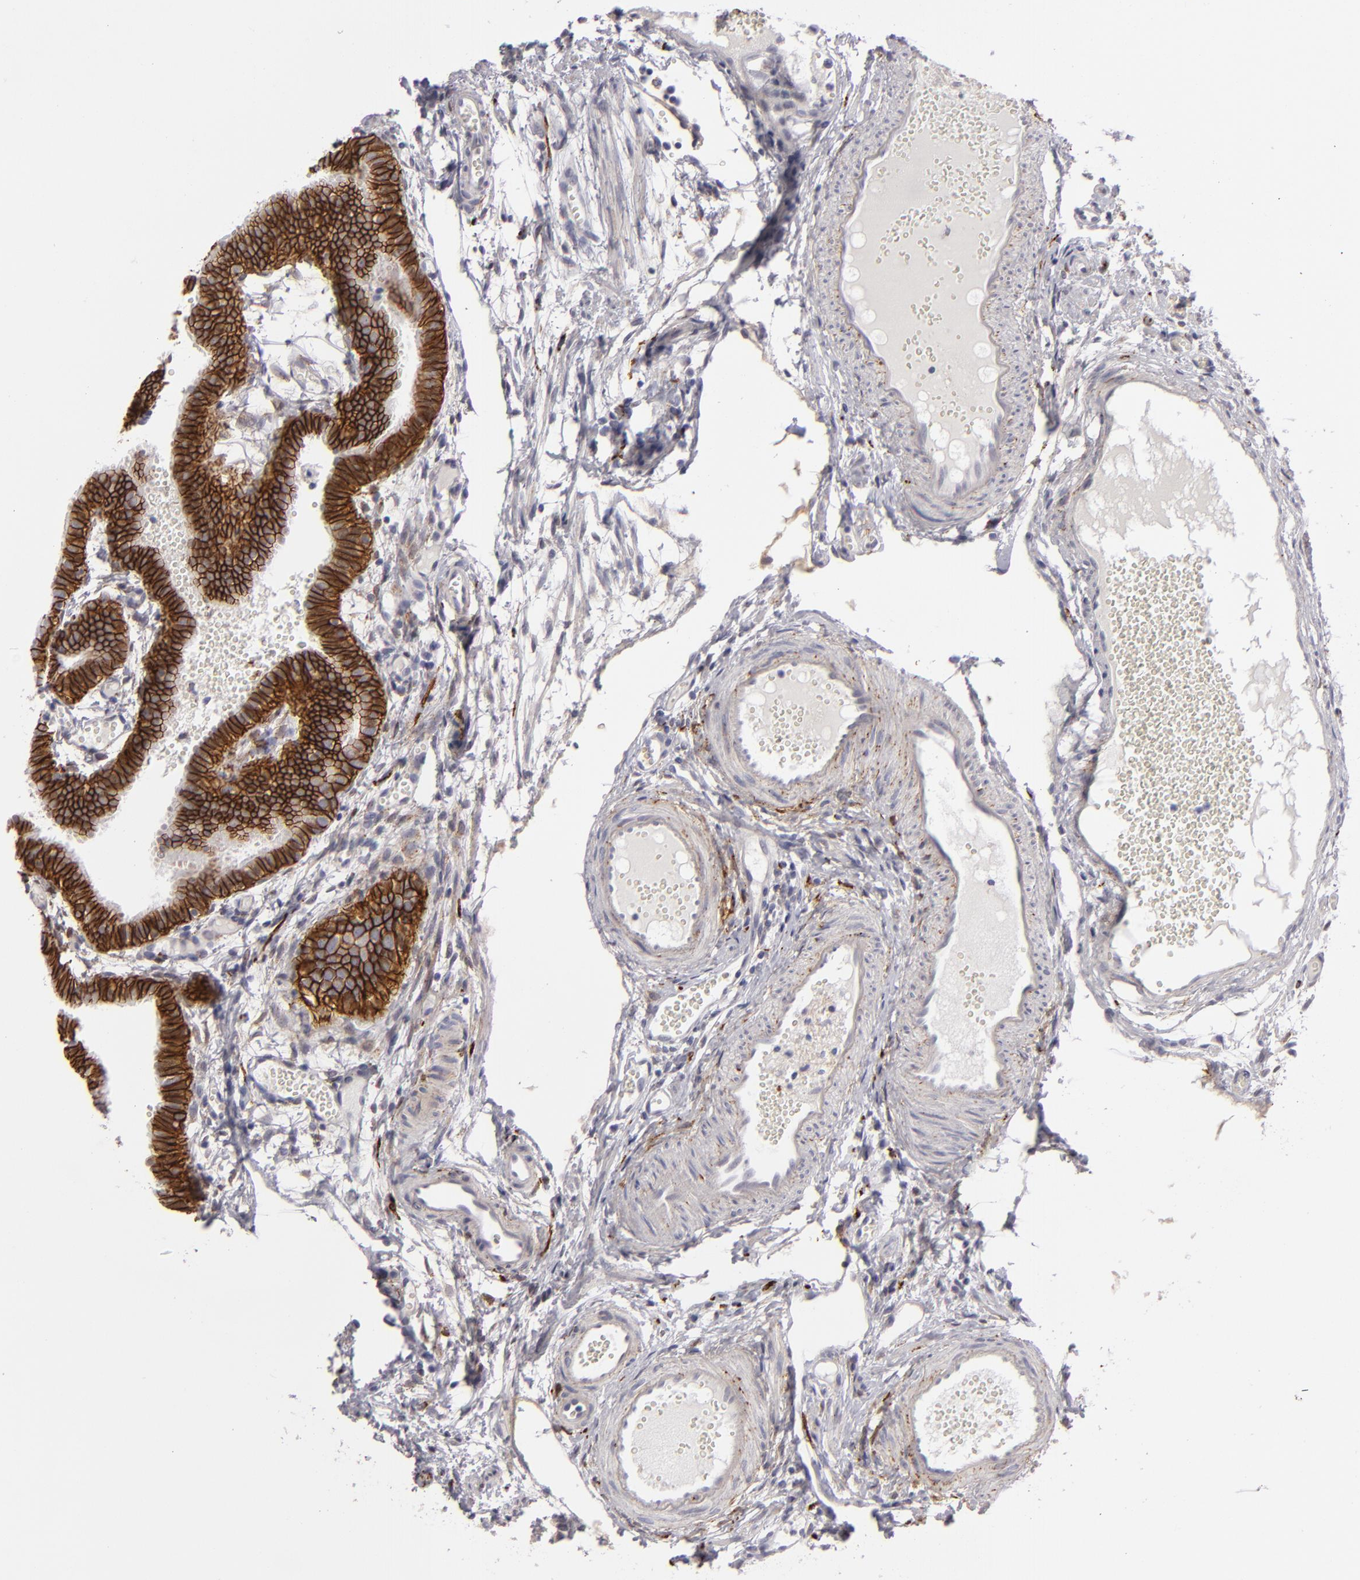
{"staining": {"intensity": "strong", "quantity": ">75%", "location": "cytoplasmic/membranous"}, "tissue": "fallopian tube", "cell_type": "Glandular cells", "image_type": "normal", "snomed": [{"axis": "morphology", "description": "Normal tissue, NOS"}, {"axis": "topography", "description": "Fallopian tube"}], "caption": "Immunohistochemical staining of unremarkable fallopian tube reveals high levels of strong cytoplasmic/membranous positivity in approximately >75% of glandular cells.", "gene": "ALCAM", "patient": {"sex": "female", "age": 29}}